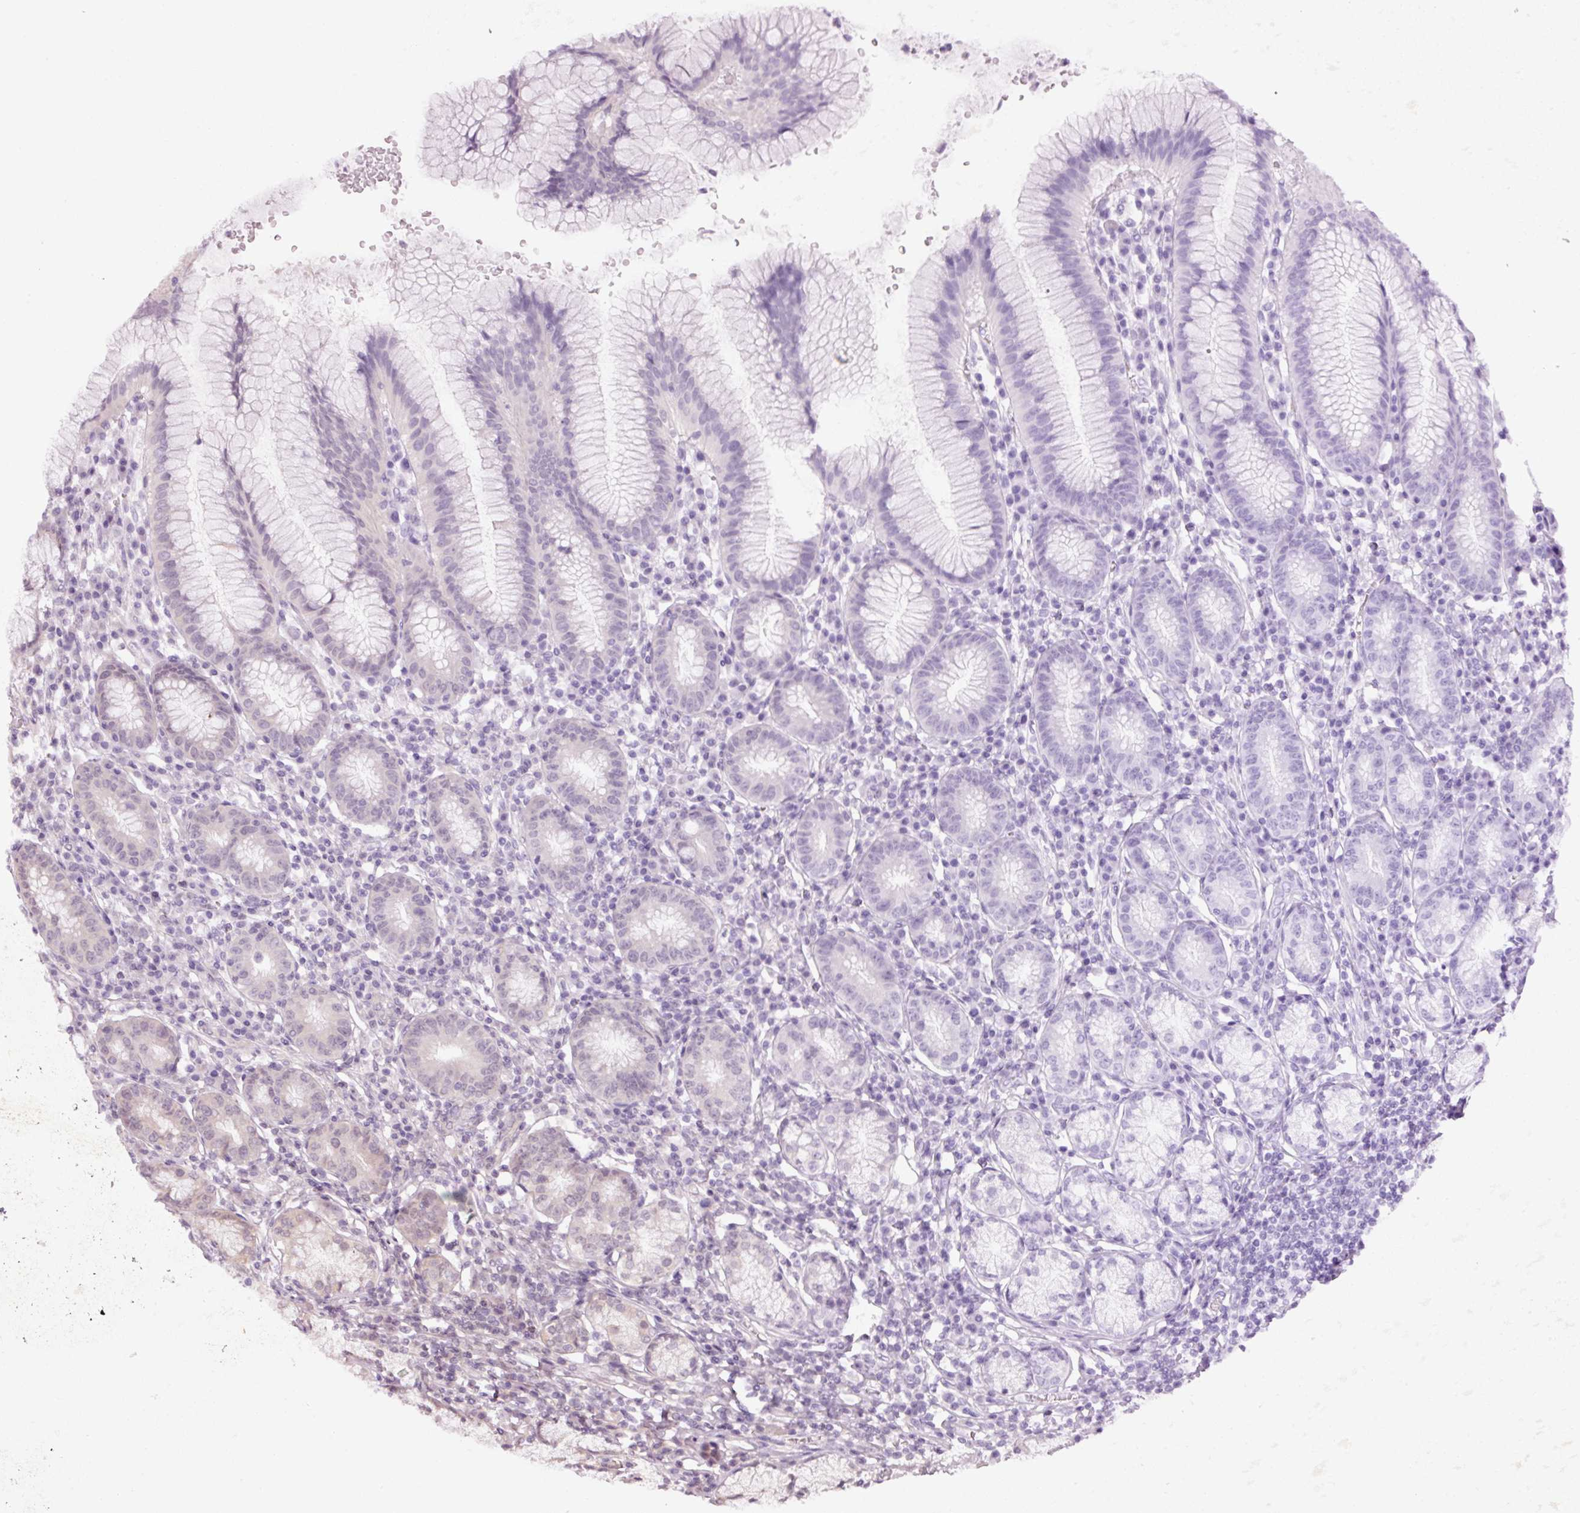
{"staining": {"intensity": "moderate", "quantity": "25%-75%", "location": "cytoplasmic/membranous"}, "tissue": "stomach", "cell_type": "Glandular cells", "image_type": "normal", "snomed": [{"axis": "morphology", "description": "Normal tissue, NOS"}, {"axis": "topography", "description": "Stomach"}], "caption": "Protein staining of benign stomach exhibits moderate cytoplasmic/membranous staining in about 25%-75% of glandular cells. (Brightfield microscopy of DAB IHC at high magnification).", "gene": "OXER1", "patient": {"sex": "male", "age": 55}}